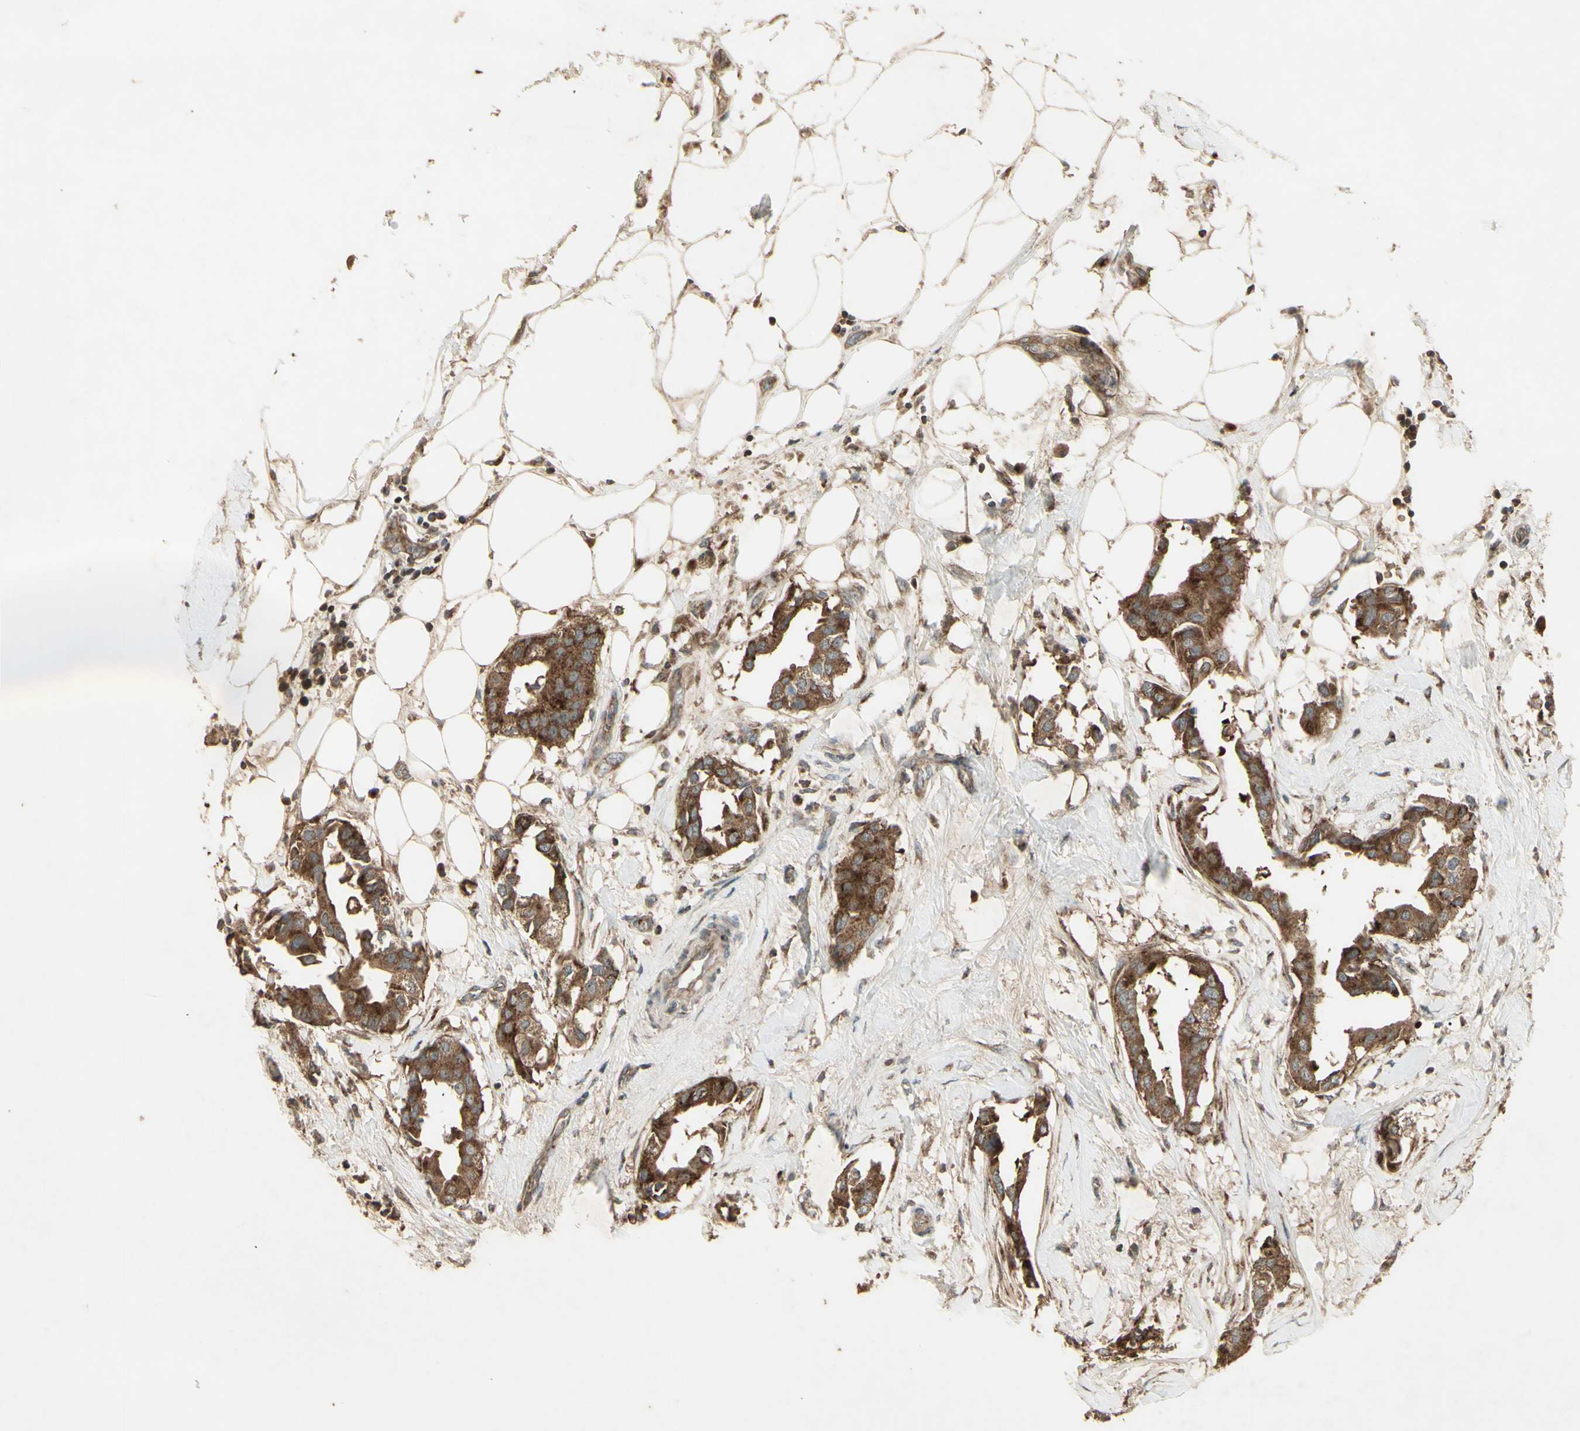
{"staining": {"intensity": "moderate", "quantity": ">75%", "location": "cytoplasmic/membranous"}, "tissue": "breast cancer", "cell_type": "Tumor cells", "image_type": "cancer", "snomed": [{"axis": "morphology", "description": "Duct carcinoma"}, {"axis": "topography", "description": "Breast"}], "caption": "DAB immunohistochemical staining of breast cancer (infiltrating ductal carcinoma) reveals moderate cytoplasmic/membranous protein positivity in about >75% of tumor cells. The protein is shown in brown color, while the nuclei are stained blue.", "gene": "AP1G1", "patient": {"sex": "female", "age": 40}}